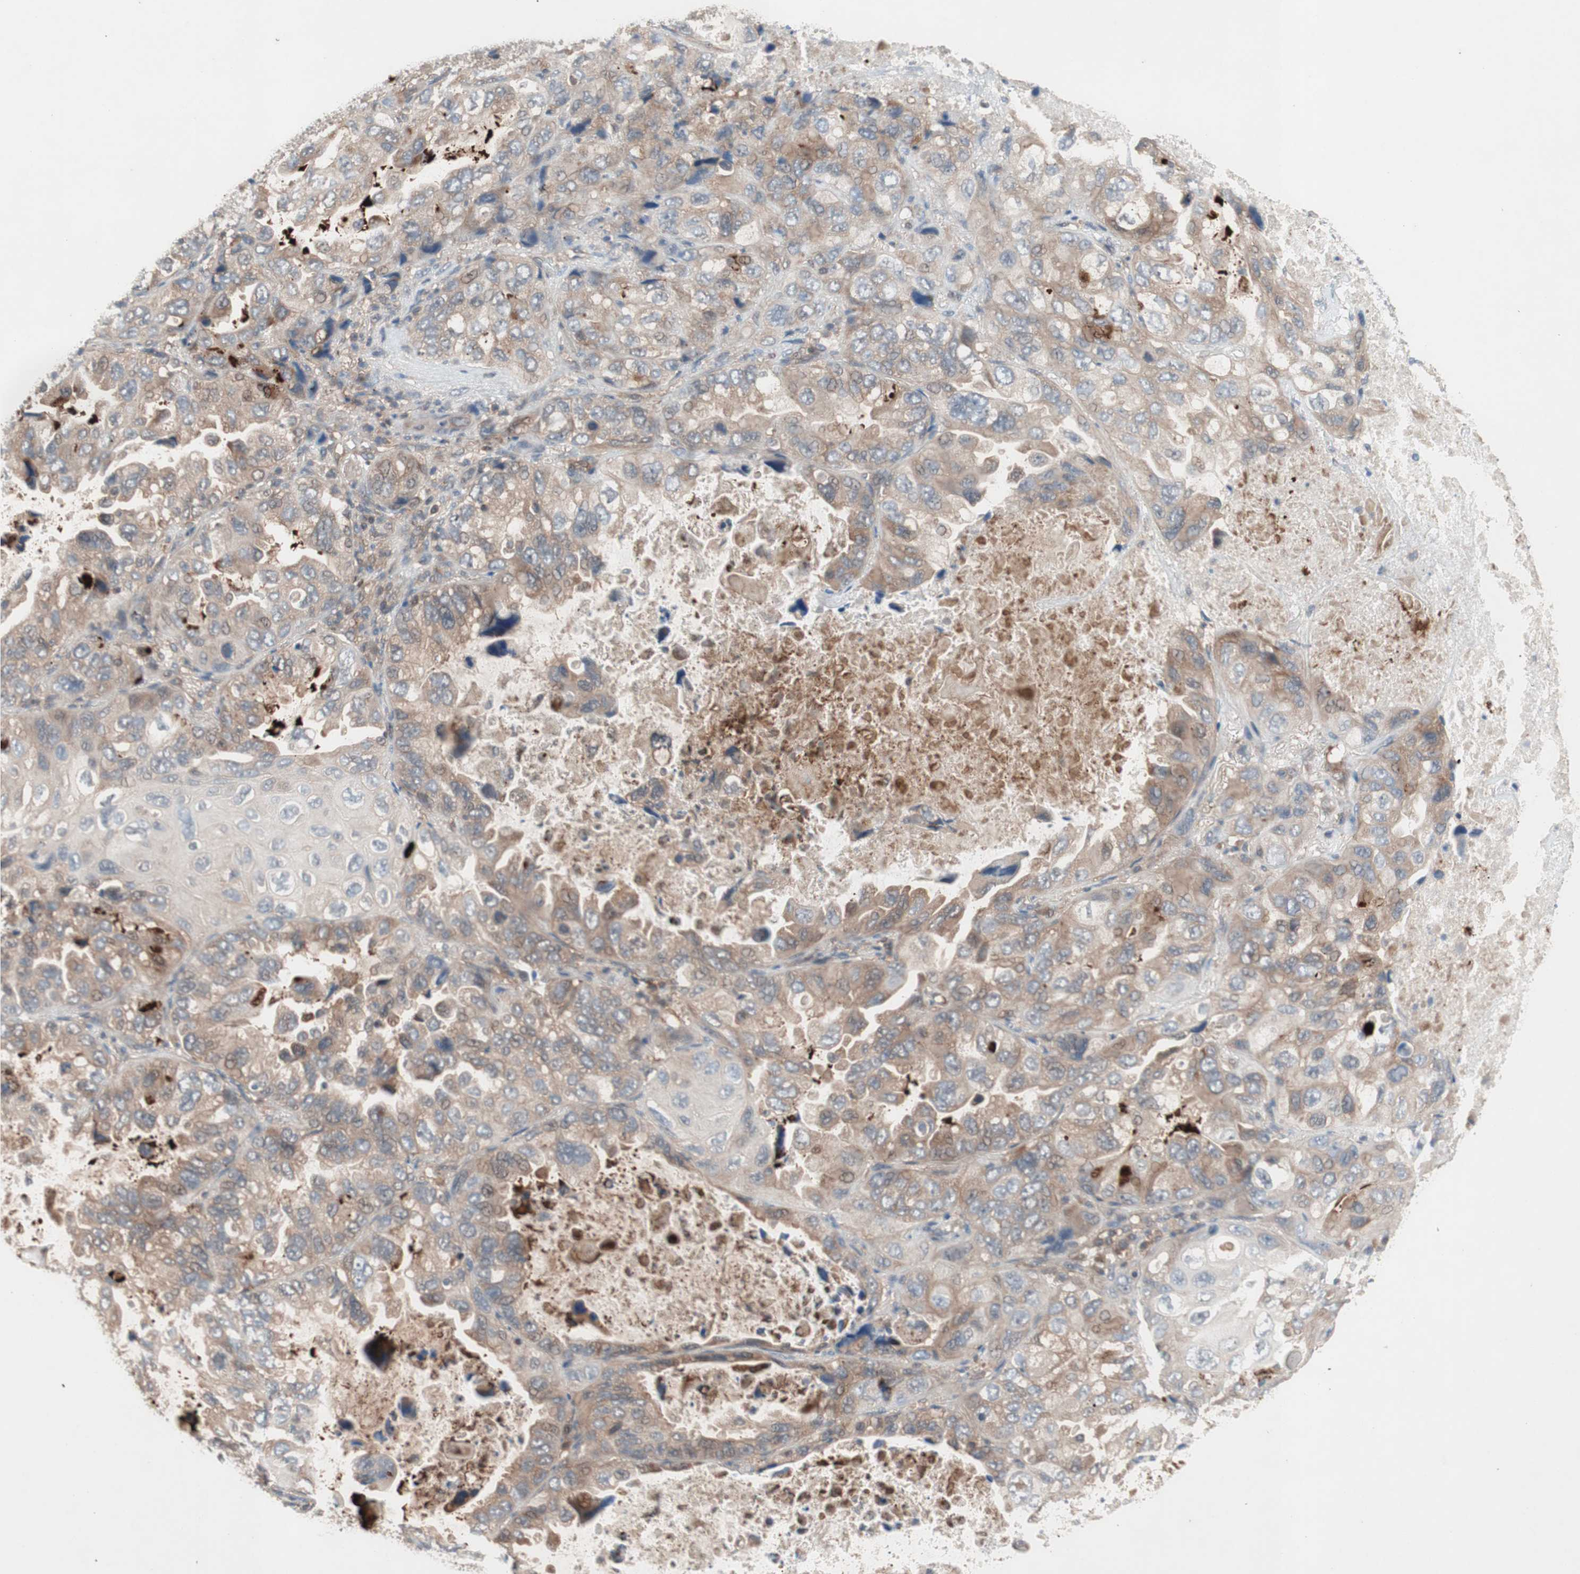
{"staining": {"intensity": "weak", "quantity": ">75%", "location": "cytoplasmic/membranous"}, "tissue": "lung cancer", "cell_type": "Tumor cells", "image_type": "cancer", "snomed": [{"axis": "morphology", "description": "Squamous cell carcinoma, NOS"}, {"axis": "topography", "description": "Lung"}], "caption": "A brown stain shows weak cytoplasmic/membranous expression of a protein in lung cancer tumor cells.", "gene": "GALT", "patient": {"sex": "female", "age": 73}}